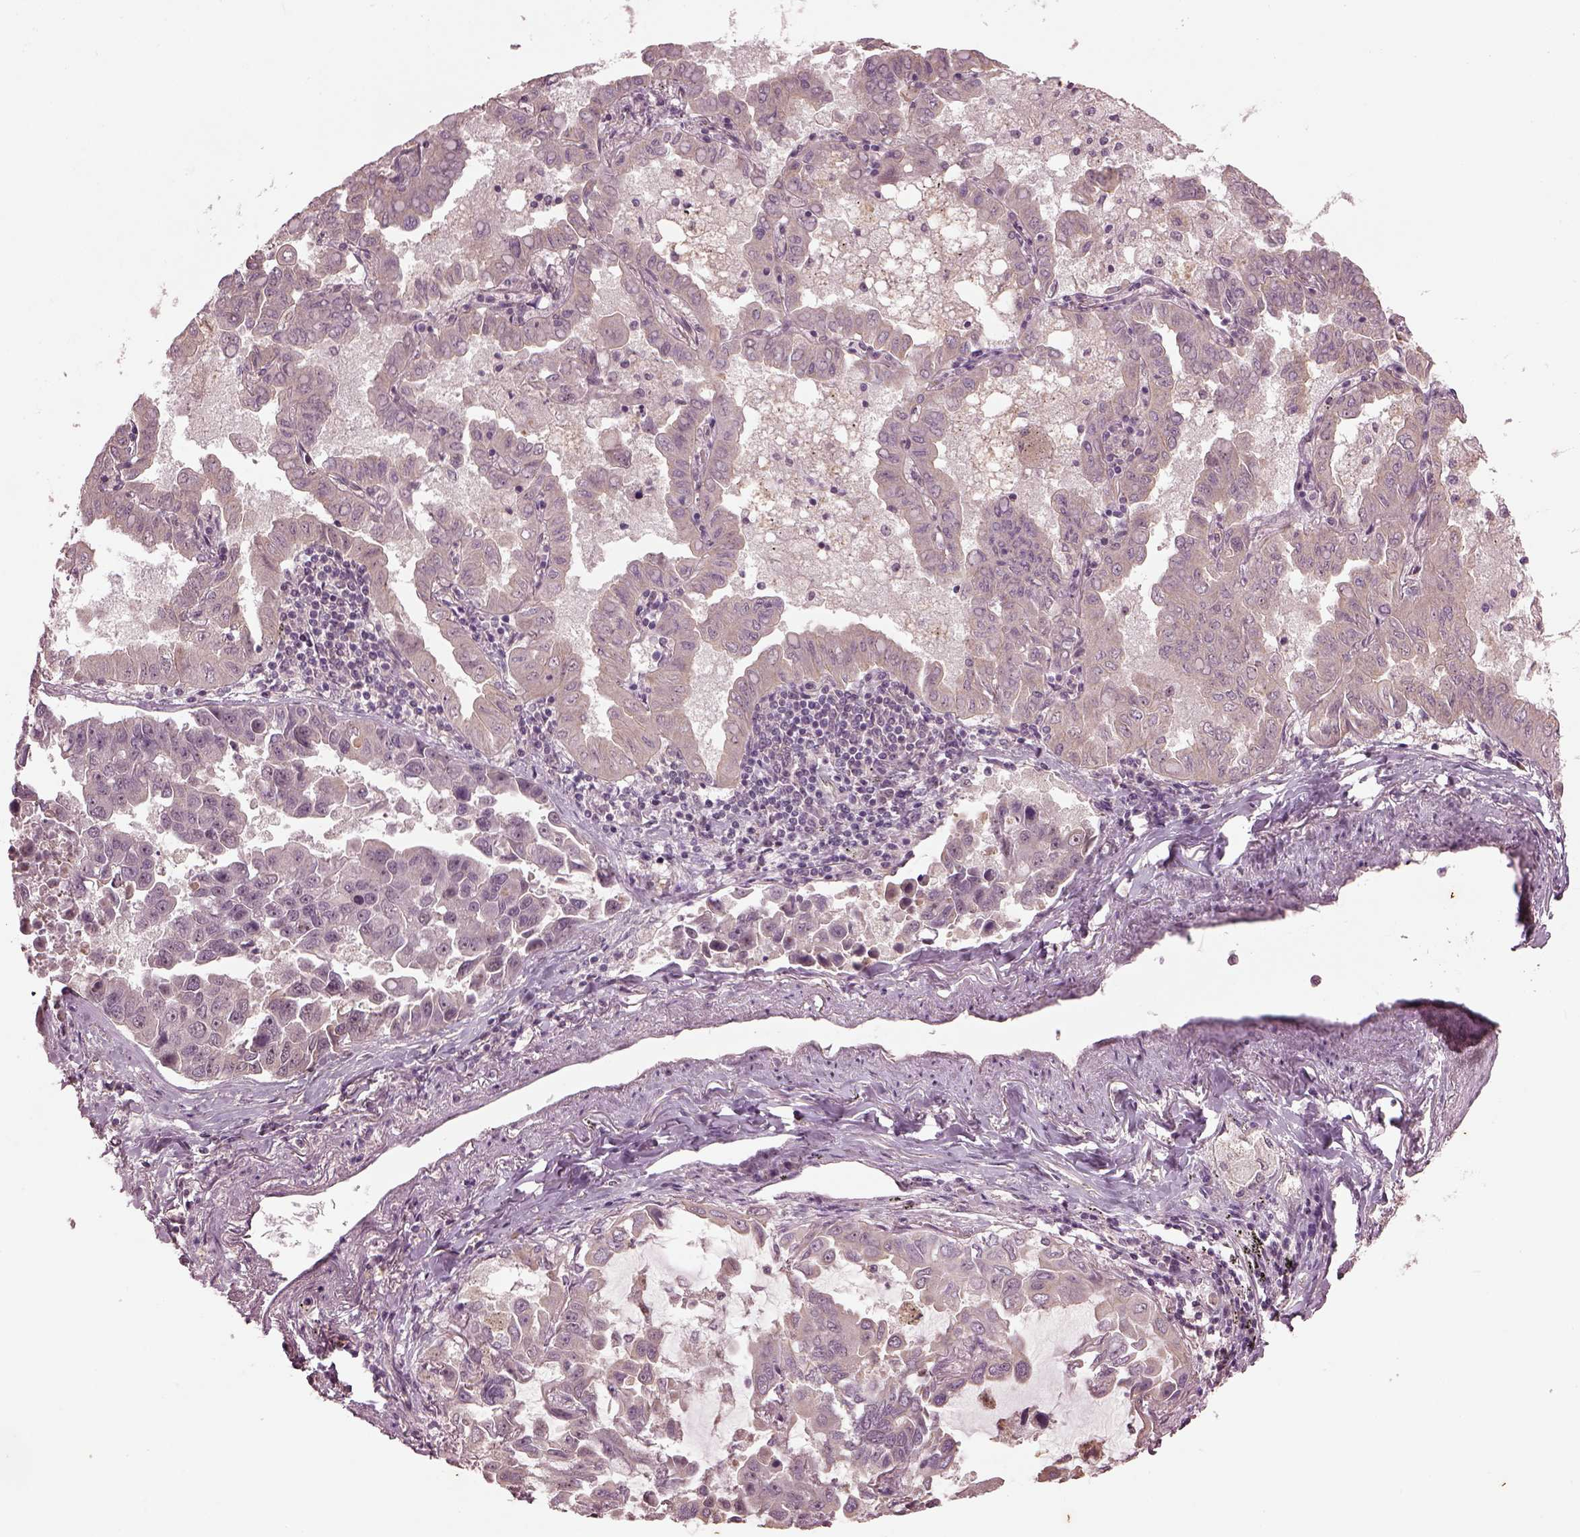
{"staining": {"intensity": "negative", "quantity": "none", "location": "none"}, "tissue": "lung cancer", "cell_type": "Tumor cells", "image_type": "cancer", "snomed": [{"axis": "morphology", "description": "Adenocarcinoma, NOS"}, {"axis": "topography", "description": "Lung"}], "caption": "Immunohistochemical staining of lung cancer displays no significant staining in tumor cells. The staining was performed using DAB (3,3'-diaminobenzidine) to visualize the protein expression in brown, while the nuclei were stained in blue with hematoxylin (Magnification: 20x).", "gene": "GNRH1", "patient": {"sex": "male", "age": 64}}